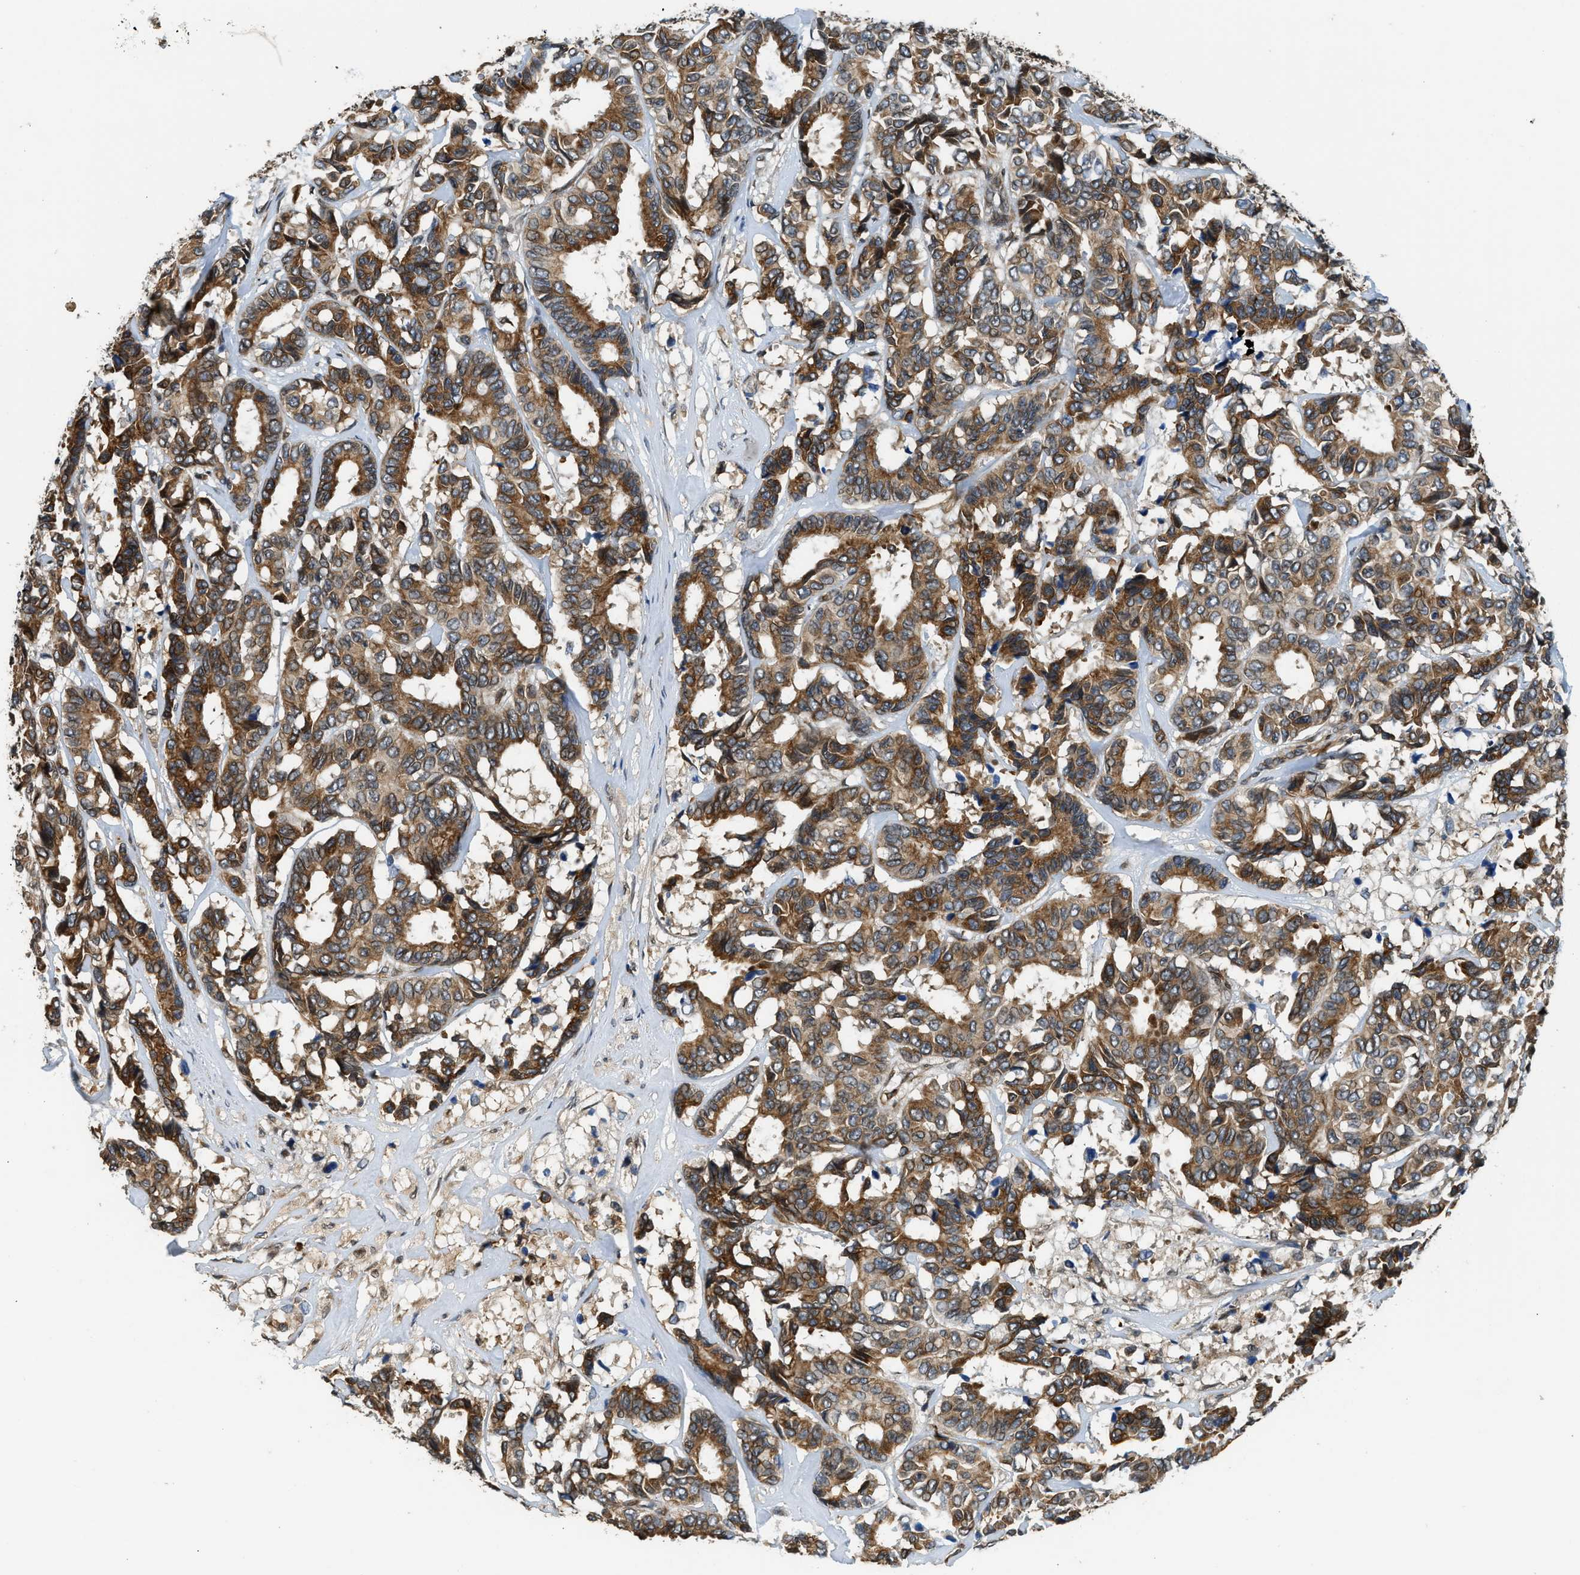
{"staining": {"intensity": "moderate", "quantity": ">75%", "location": "cytoplasmic/membranous"}, "tissue": "breast cancer", "cell_type": "Tumor cells", "image_type": "cancer", "snomed": [{"axis": "morphology", "description": "Duct carcinoma"}, {"axis": "topography", "description": "Breast"}], "caption": "IHC (DAB) staining of infiltrating ductal carcinoma (breast) shows moderate cytoplasmic/membranous protein staining in approximately >75% of tumor cells. Immunohistochemistry stains the protein of interest in brown and the nuclei are stained blue.", "gene": "RETREG3", "patient": {"sex": "female", "age": 87}}